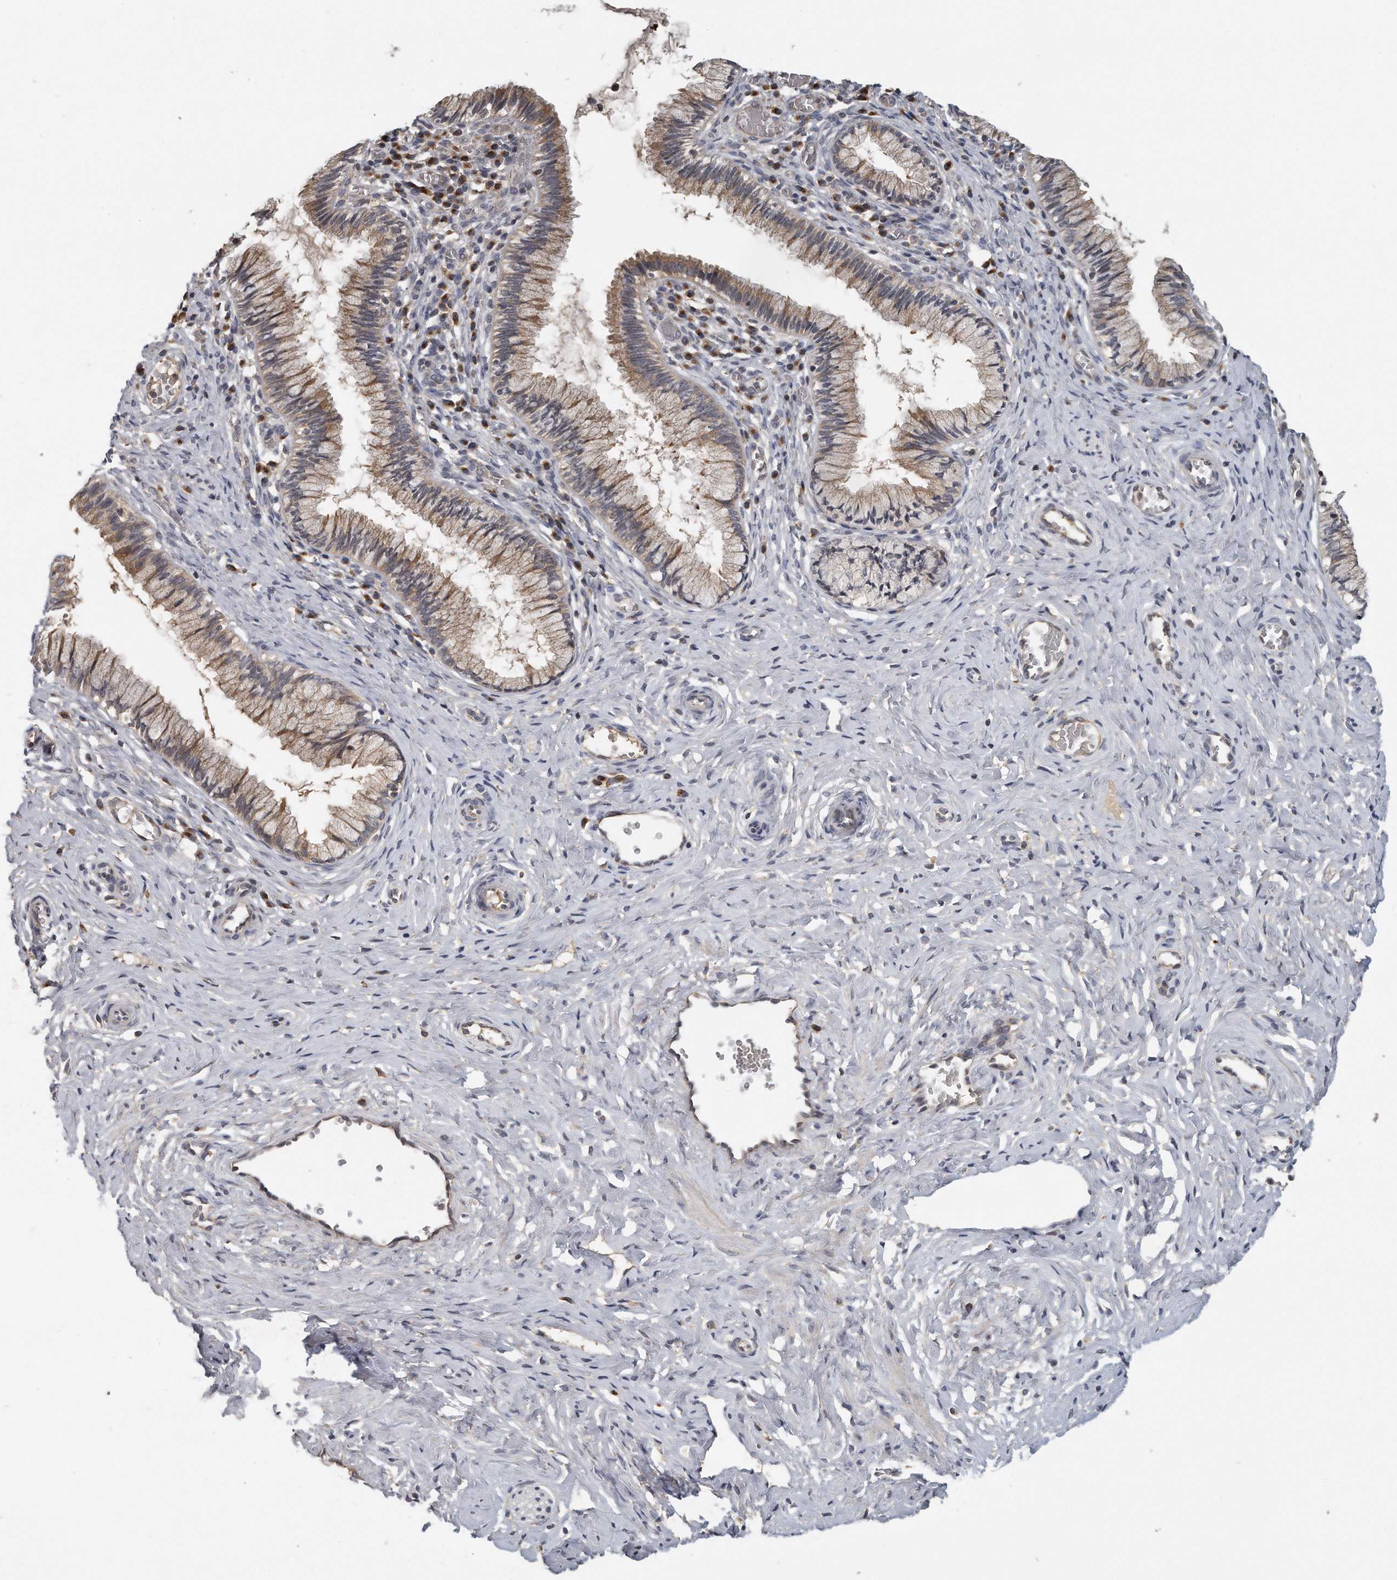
{"staining": {"intensity": "moderate", "quantity": "<25%", "location": "cytoplasmic/membranous"}, "tissue": "cervix", "cell_type": "Glandular cells", "image_type": "normal", "snomed": [{"axis": "morphology", "description": "Normal tissue, NOS"}, {"axis": "topography", "description": "Cervix"}], "caption": "Unremarkable cervix shows moderate cytoplasmic/membranous staining in about <25% of glandular cells, visualized by immunohistochemistry. (brown staining indicates protein expression, while blue staining denotes nuclei).", "gene": "TRAPPC14", "patient": {"sex": "female", "age": 27}}